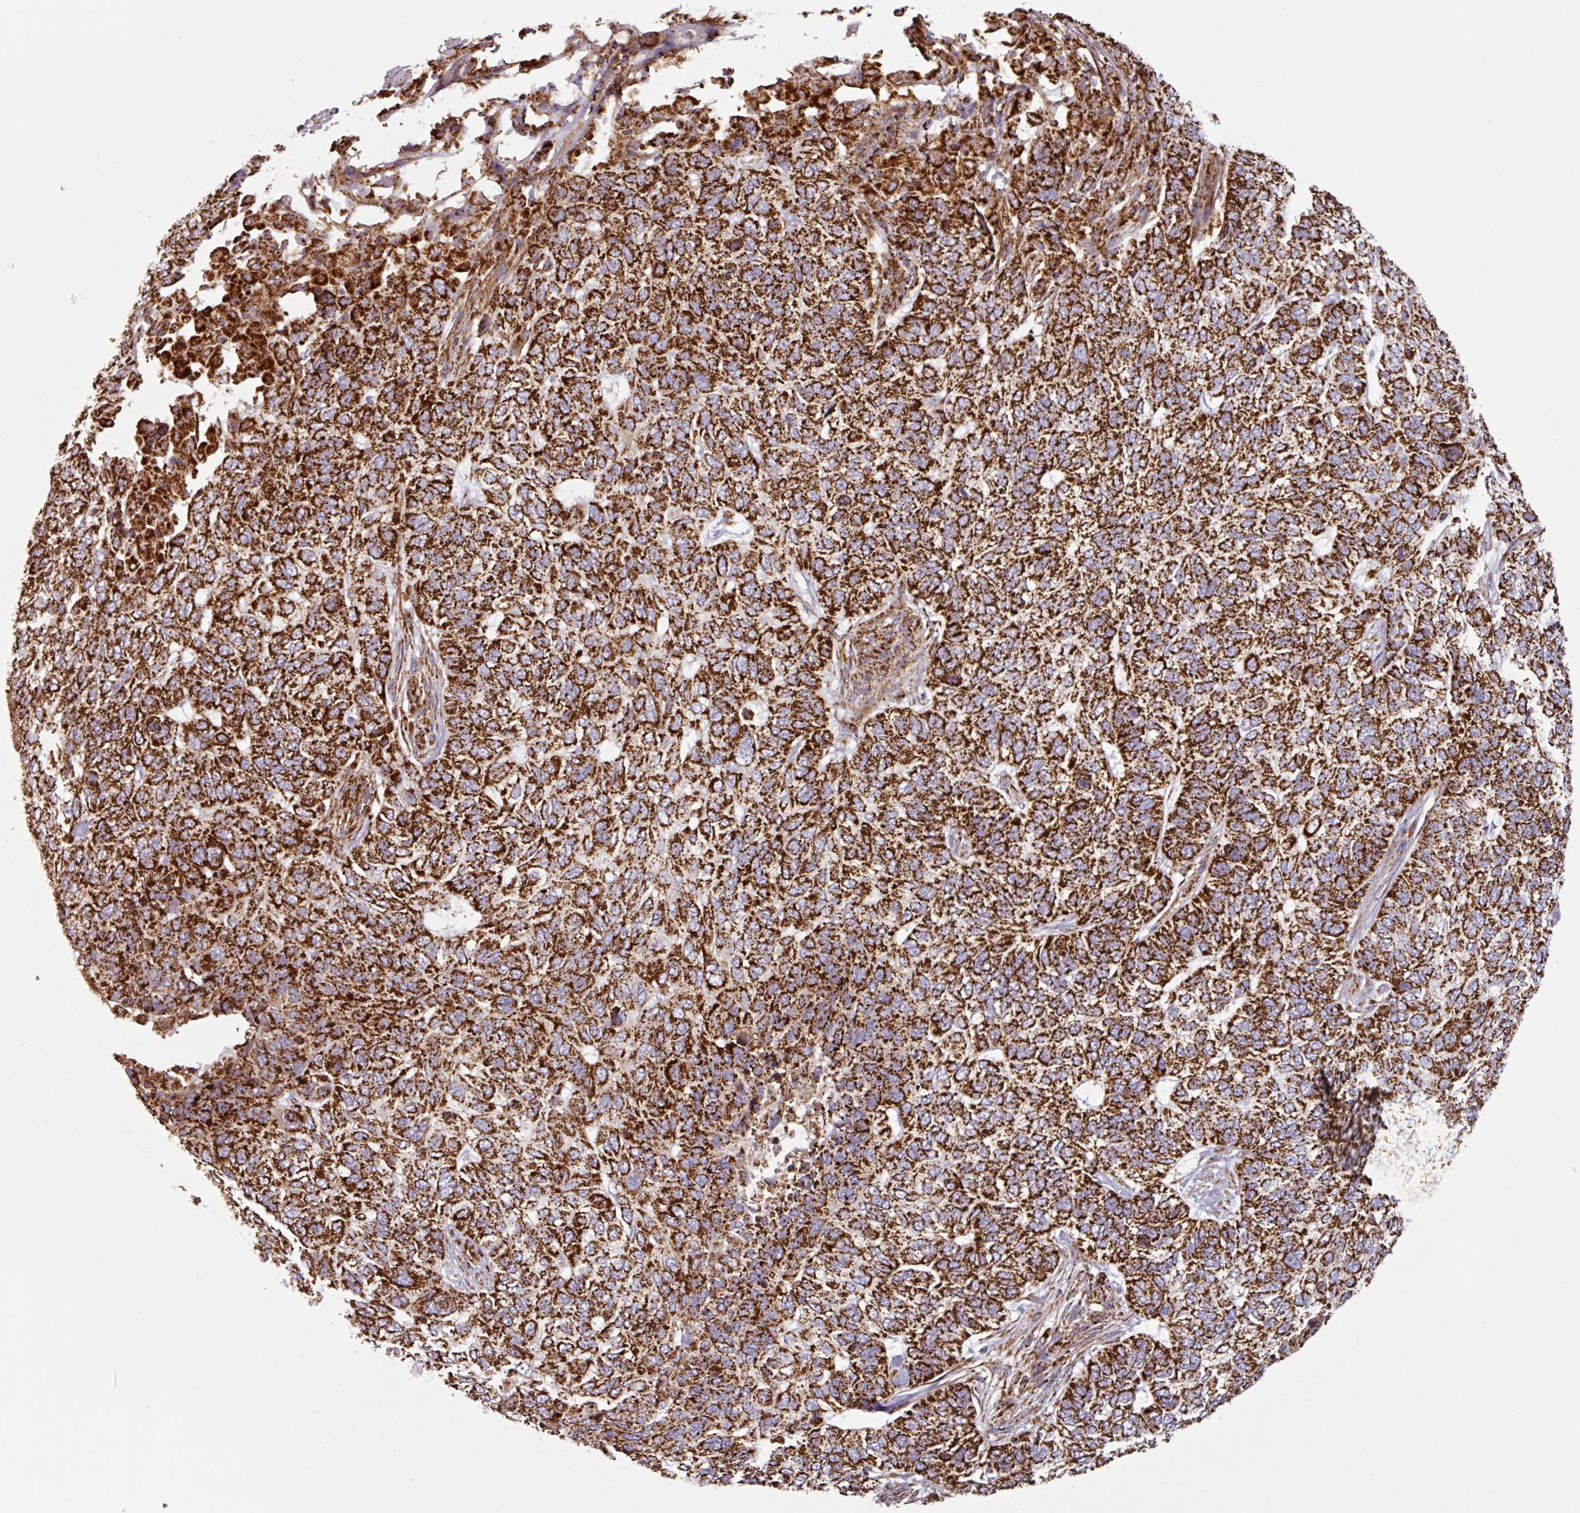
{"staining": {"intensity": "strong", "quantity": ">75%", "location": "cytoplasmic/membranous"}, "tissue": "skin cancer", "cell_type": "Tumor cells", "image_type": "cancer", "snomed": [{"axis": "morphology", "description": "Basal cell carcinoma"}, {"axis": "topography", "description": "Skin"}], "caption": "Basal cell carcinoma (skin) stained with a protein marker reveals strong staining in tumor cells.", "gene": "TRAP1", "patient": {"sex": "female", "age": 65}}